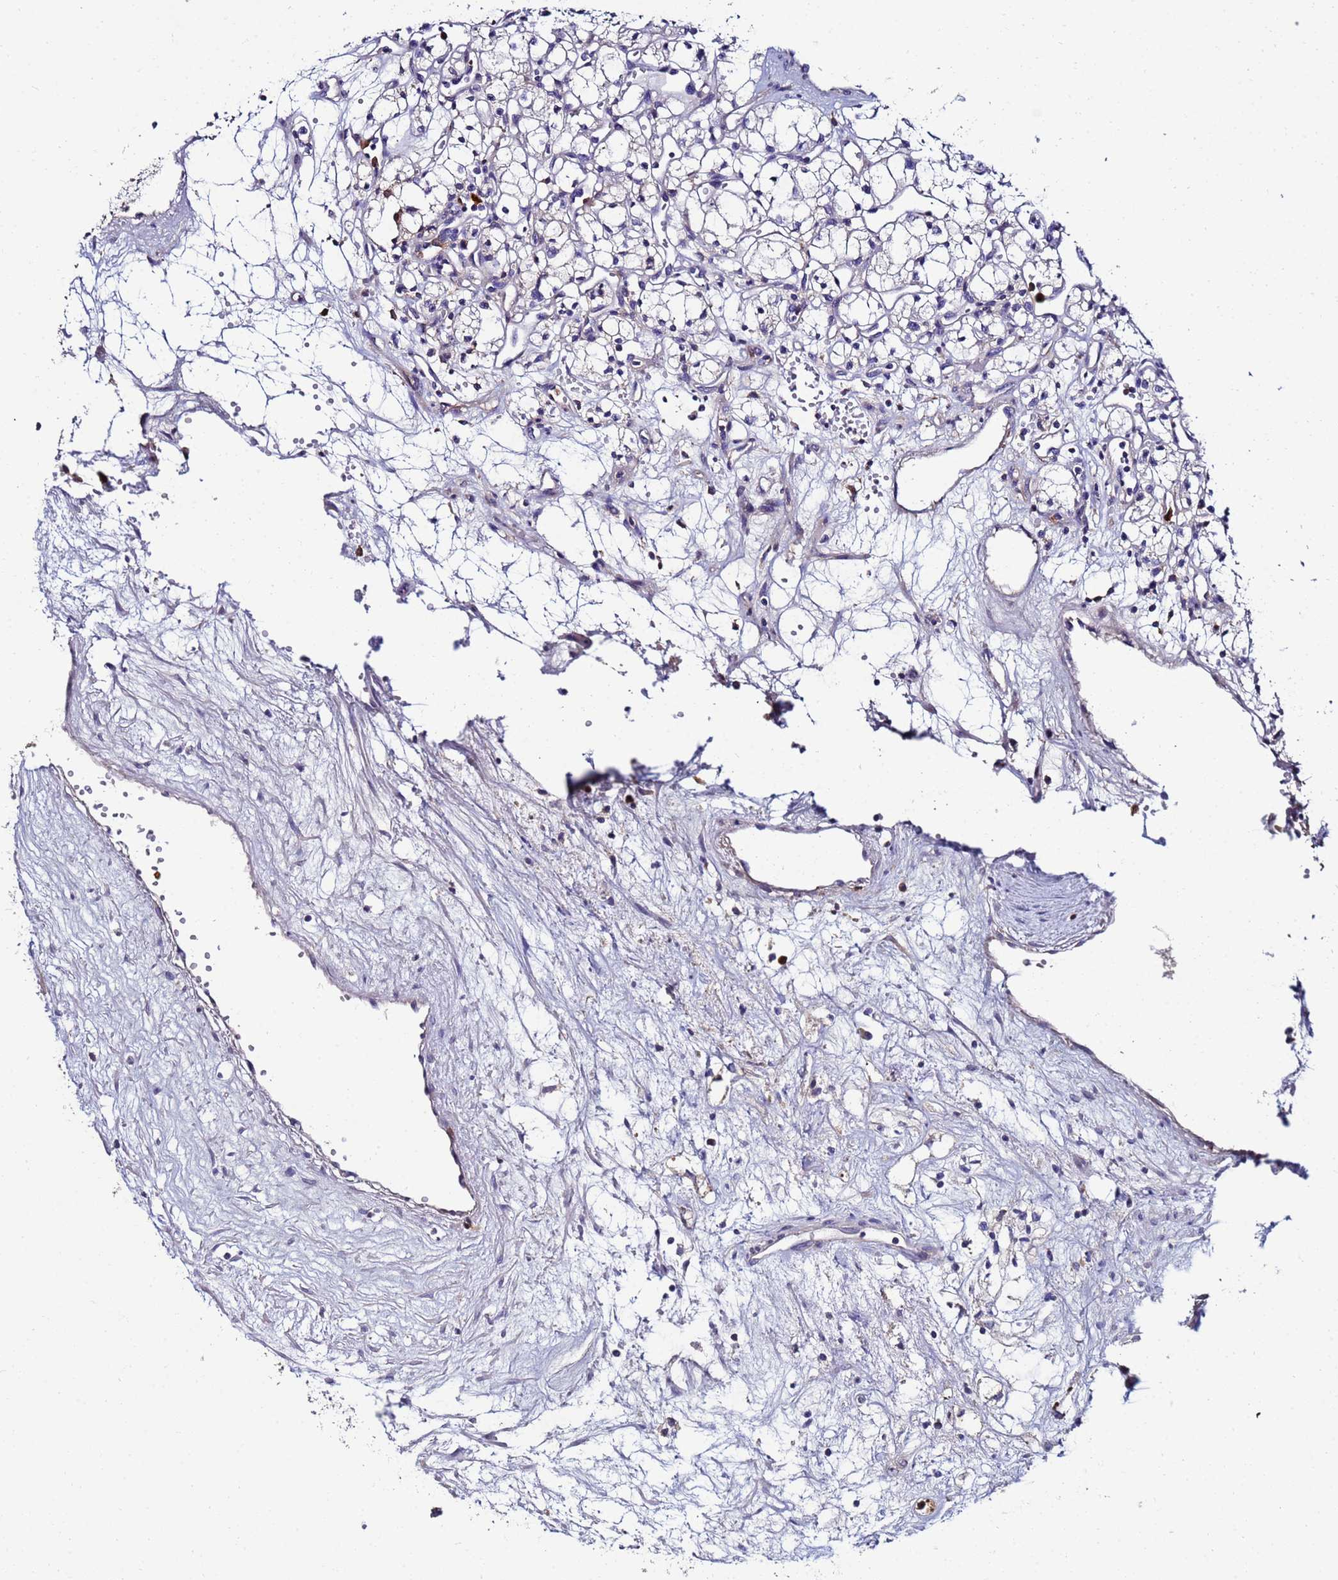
{"staining": {"intensity": "negative", "quantity": "none", "location": "none"}, "tissue": "renal cancer", "cell_type": "Tumor cells", "image_type": "cancer", "snomed": [{"axis": "morphology", "description": "Adenocarcinoma, NOS"}, {"axis": "topography", "description": "Kidney"}], "caption": "Immunohistochemistry of adenocarcinoma (renal) shows no positivity in tumor cells.", "gene": "TUBAL3", "patient": {"sex": "male", "age": 59}}